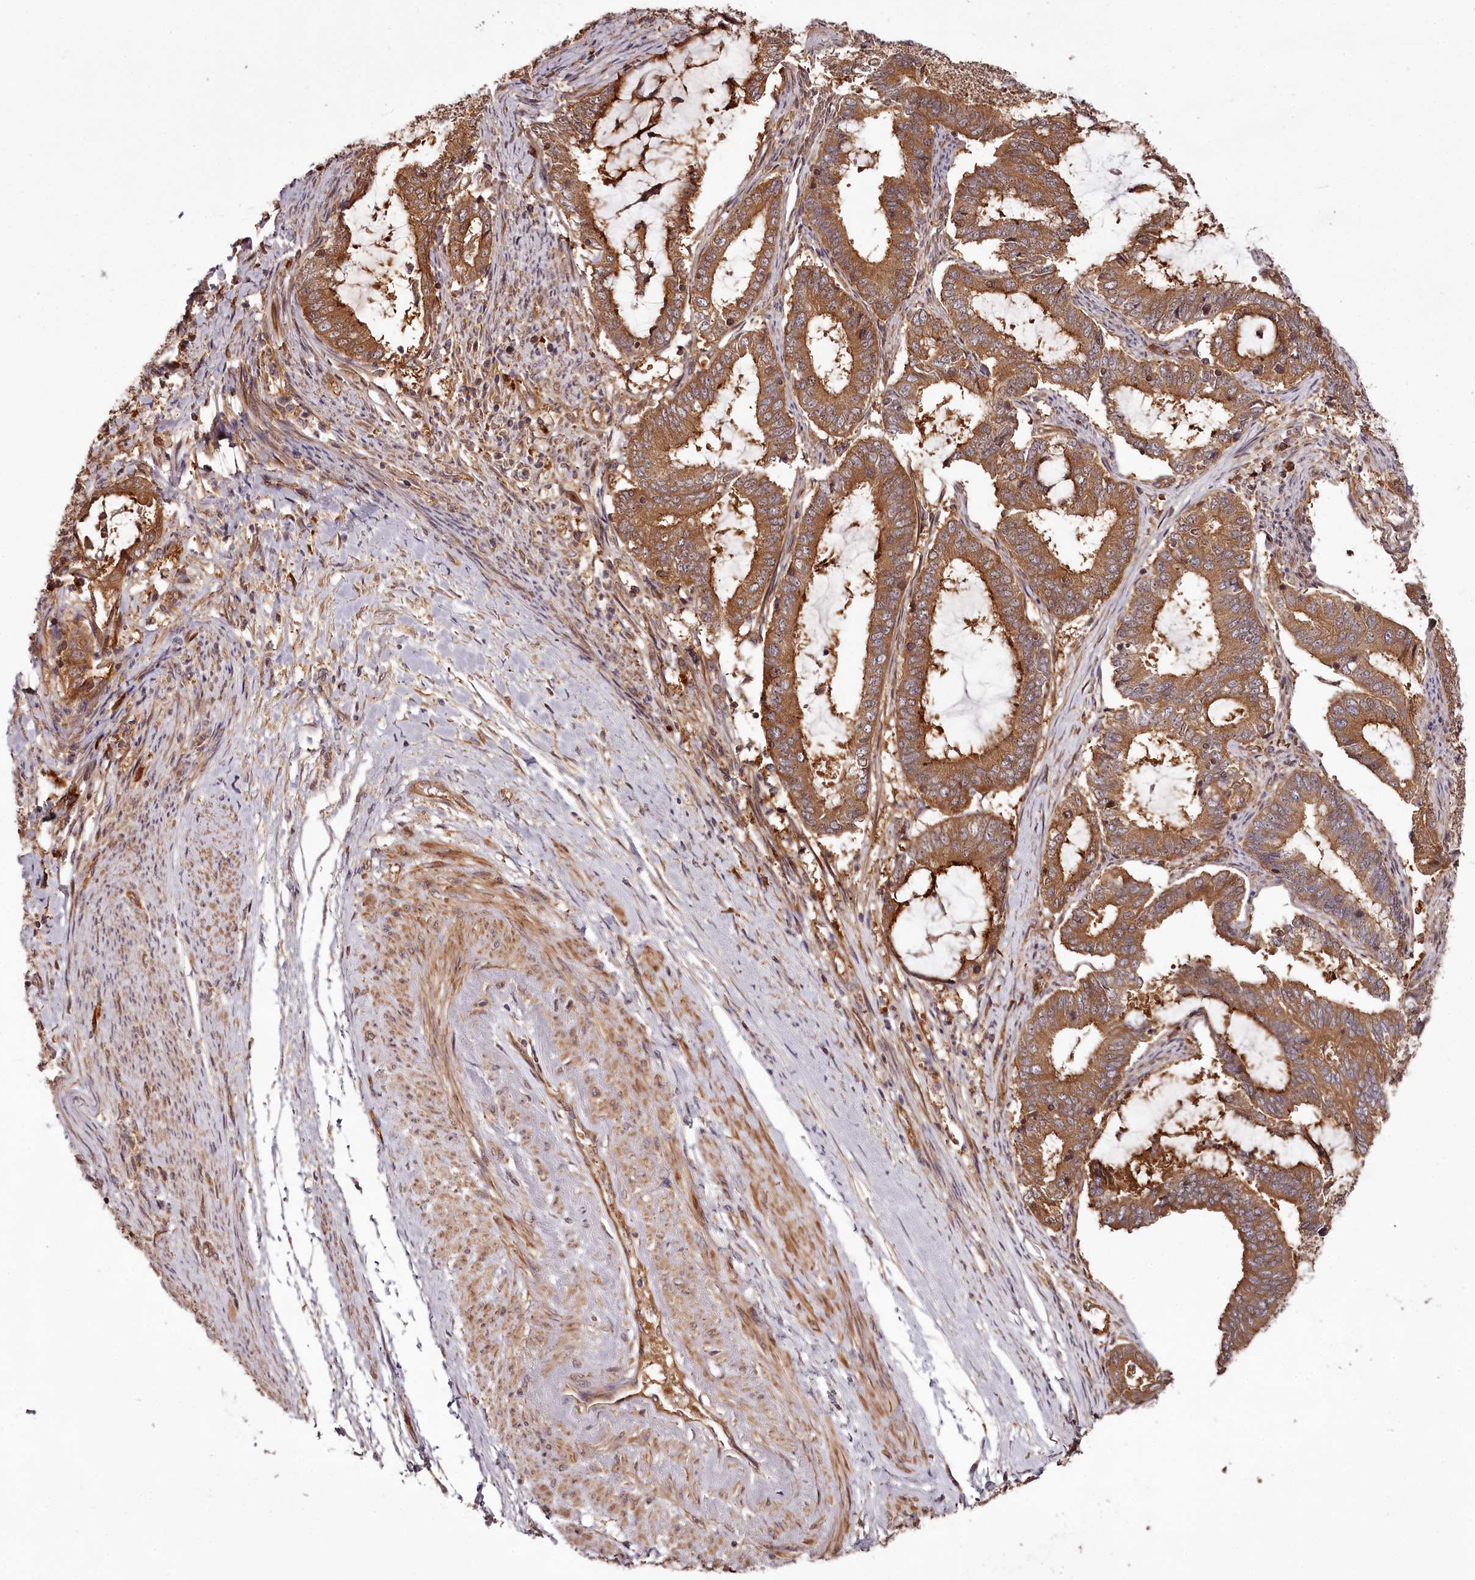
{"staining": {"intensity": "moderate", "quantity": ">75%", "location": "cytoplasmic/membranous"}, "tissue": "endometrial cancer", "cell_type": "Tumor cells", "image_type": "cancer", "snomed": [{"axis": "morphology", "description": "Adenocarcinoma, NOS"}, {"axis": "topography", "description": "Endometrium"}], "caption": "Protein positivity by immunohistochemistry displays moderate cytoplasmic/membranous positivity in approximately >75% of tumor cells in endometrial cancer. The protein of interest is shown in brown color, while the nuclei are stained blue.", "gene": "TARS1", "patient": {"sex": "female", "age": 51}}